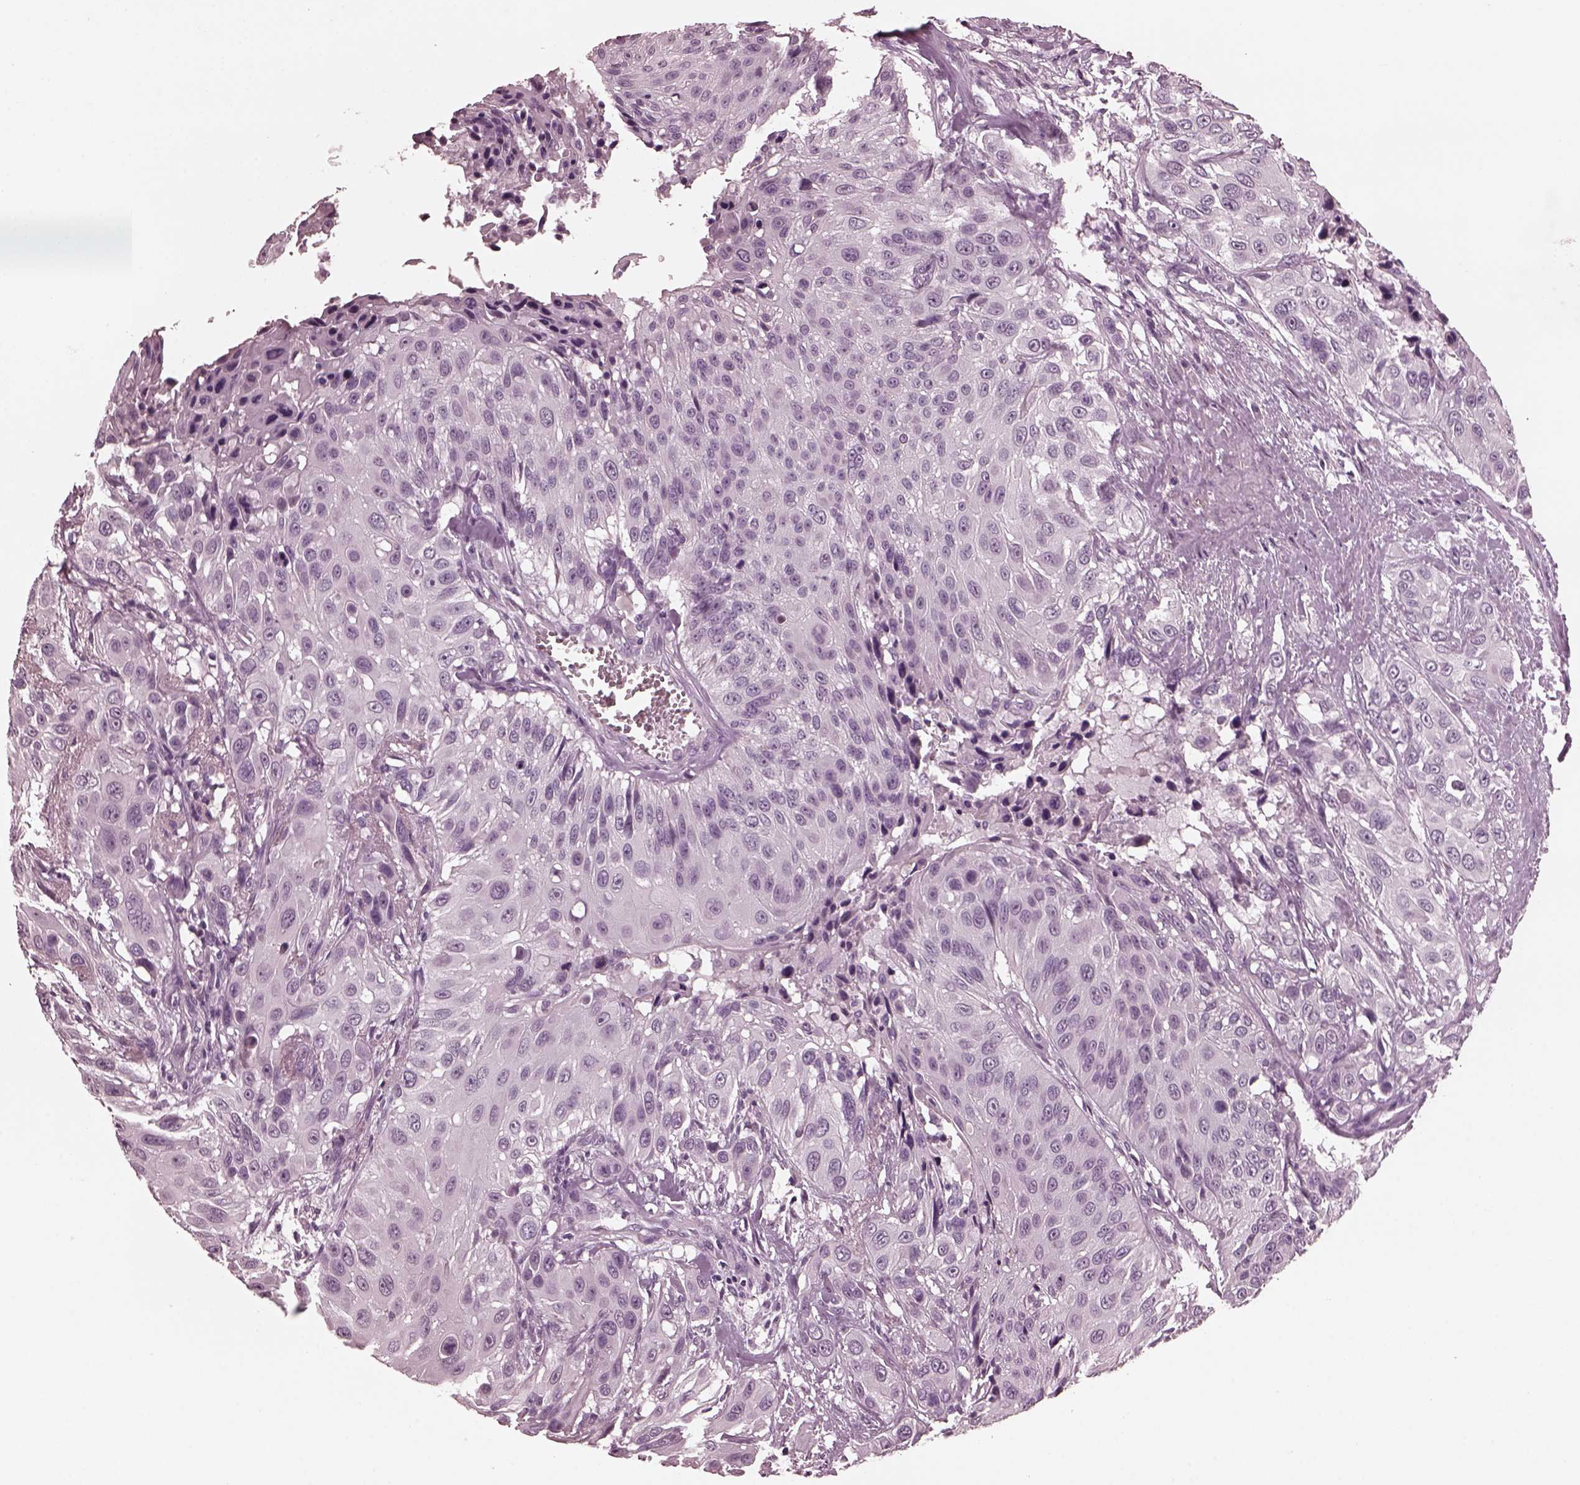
{"staining": {"intensity": "negative", "quantity": "none", "location": "none"}, "tissue": "urothelial cancer", "cell_type": "Tumor cells", "image_type": "cancer", "snomed": [{"axis": "morphology", "description": "Urothelial carcinoma, NOS"}, {"axis": "topography", "description": "Urinary bladder"}], "caption": "This is an IHC micrograph of transitional cell carcinoma. There is no staining in tumor cells.", "gene": "CGA", "patient": {"sex": "male", "age": 55}}